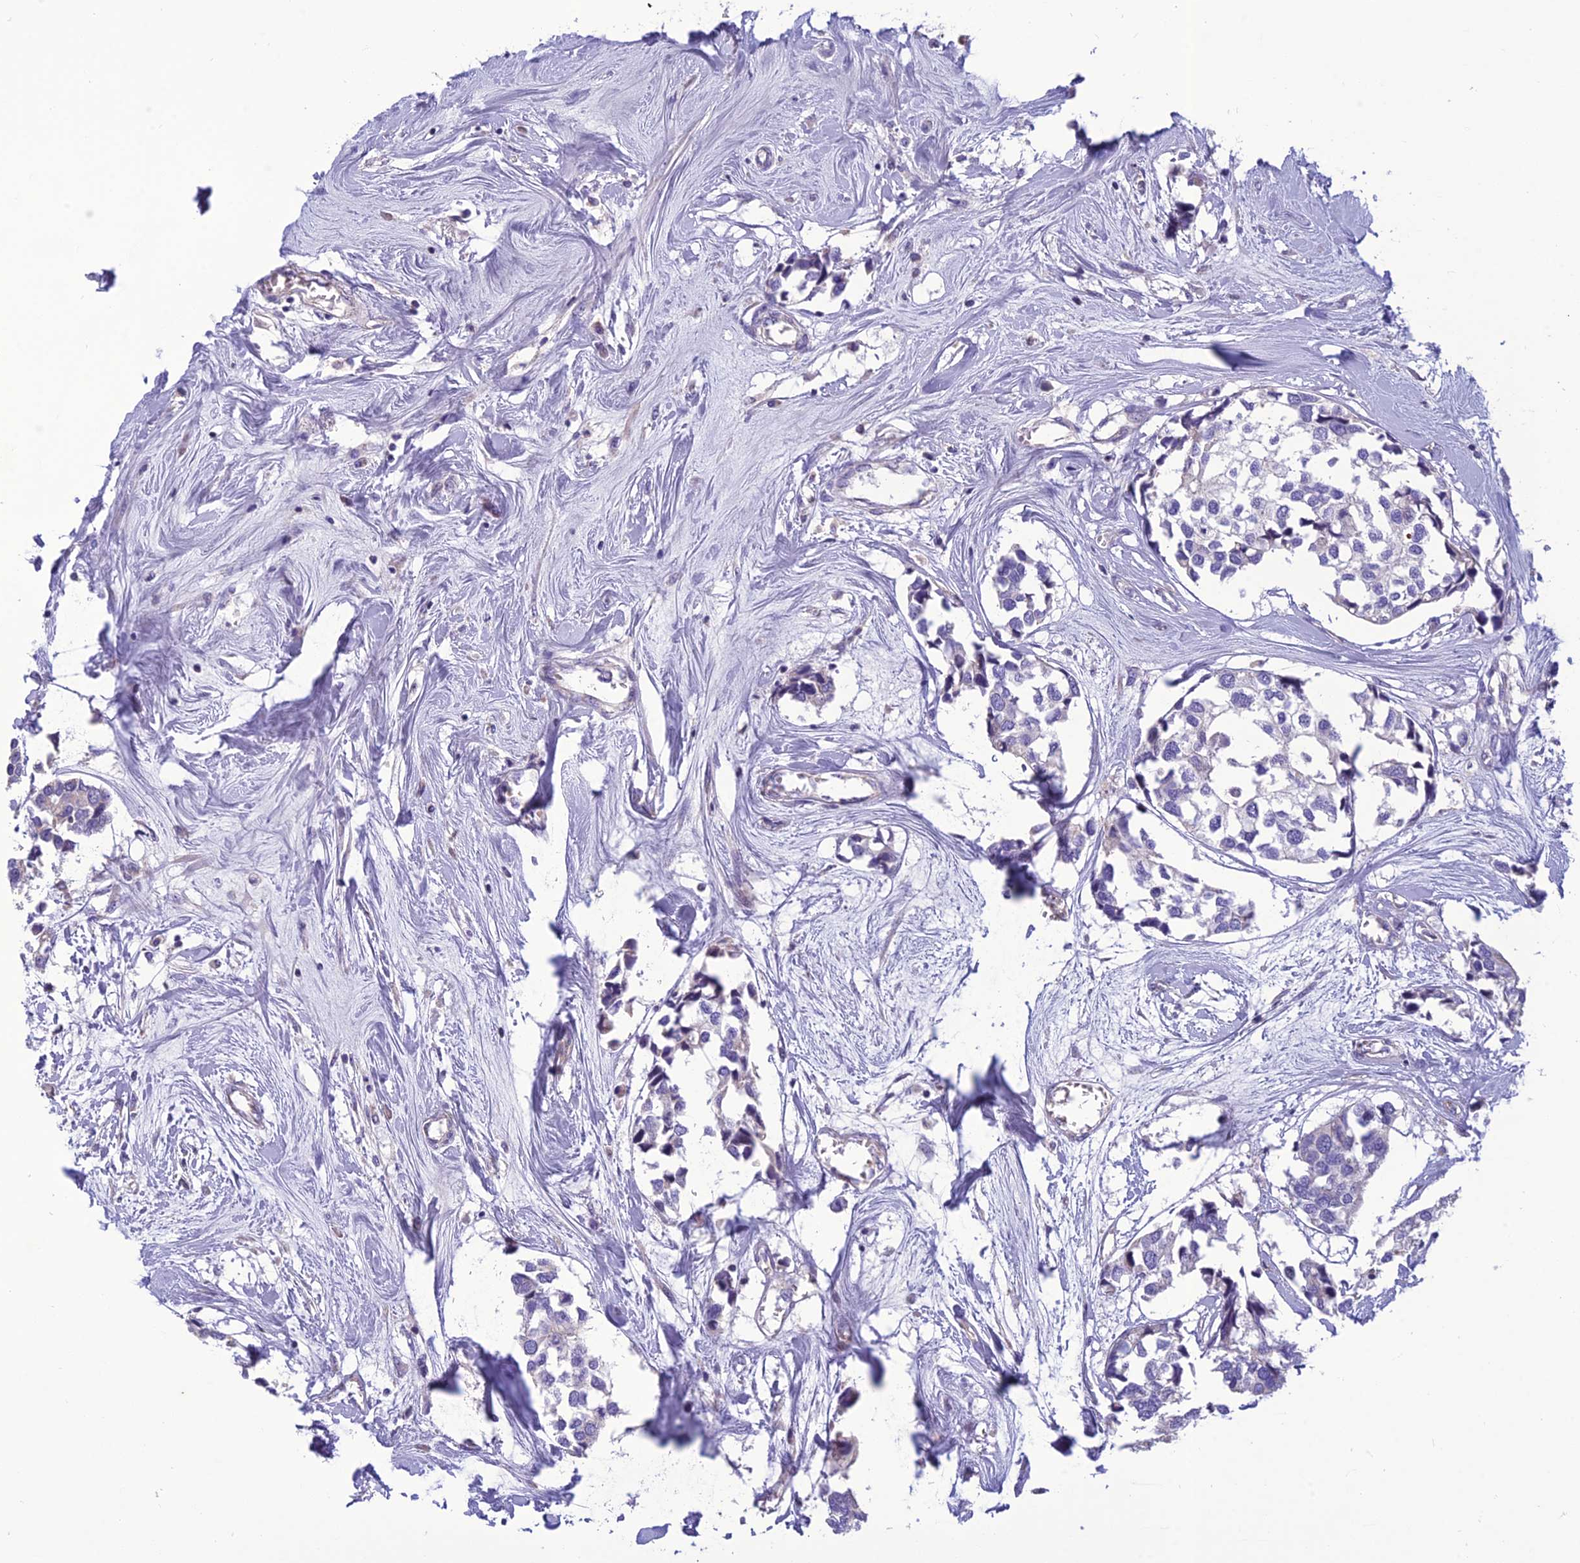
{"staining": {"intensity": "negative", "quantity": "none", "location": "none"}, "tissue": "breast cancer", "cell_type": "Tumor cells", "image_type": "cancer", "snomed": [{"axis": "morphology", "description": "Duct carcinoma"}, {"axis": "topography", "description": "Breast"}], "caption": "IHC histopathology image of human invasive ductal carcinoma (breast) stained for a protein (brown), which demonstrates no staining in tumor cells.", "gene": "BHMT2", "patient": {"sex": "female", "age": 83}}